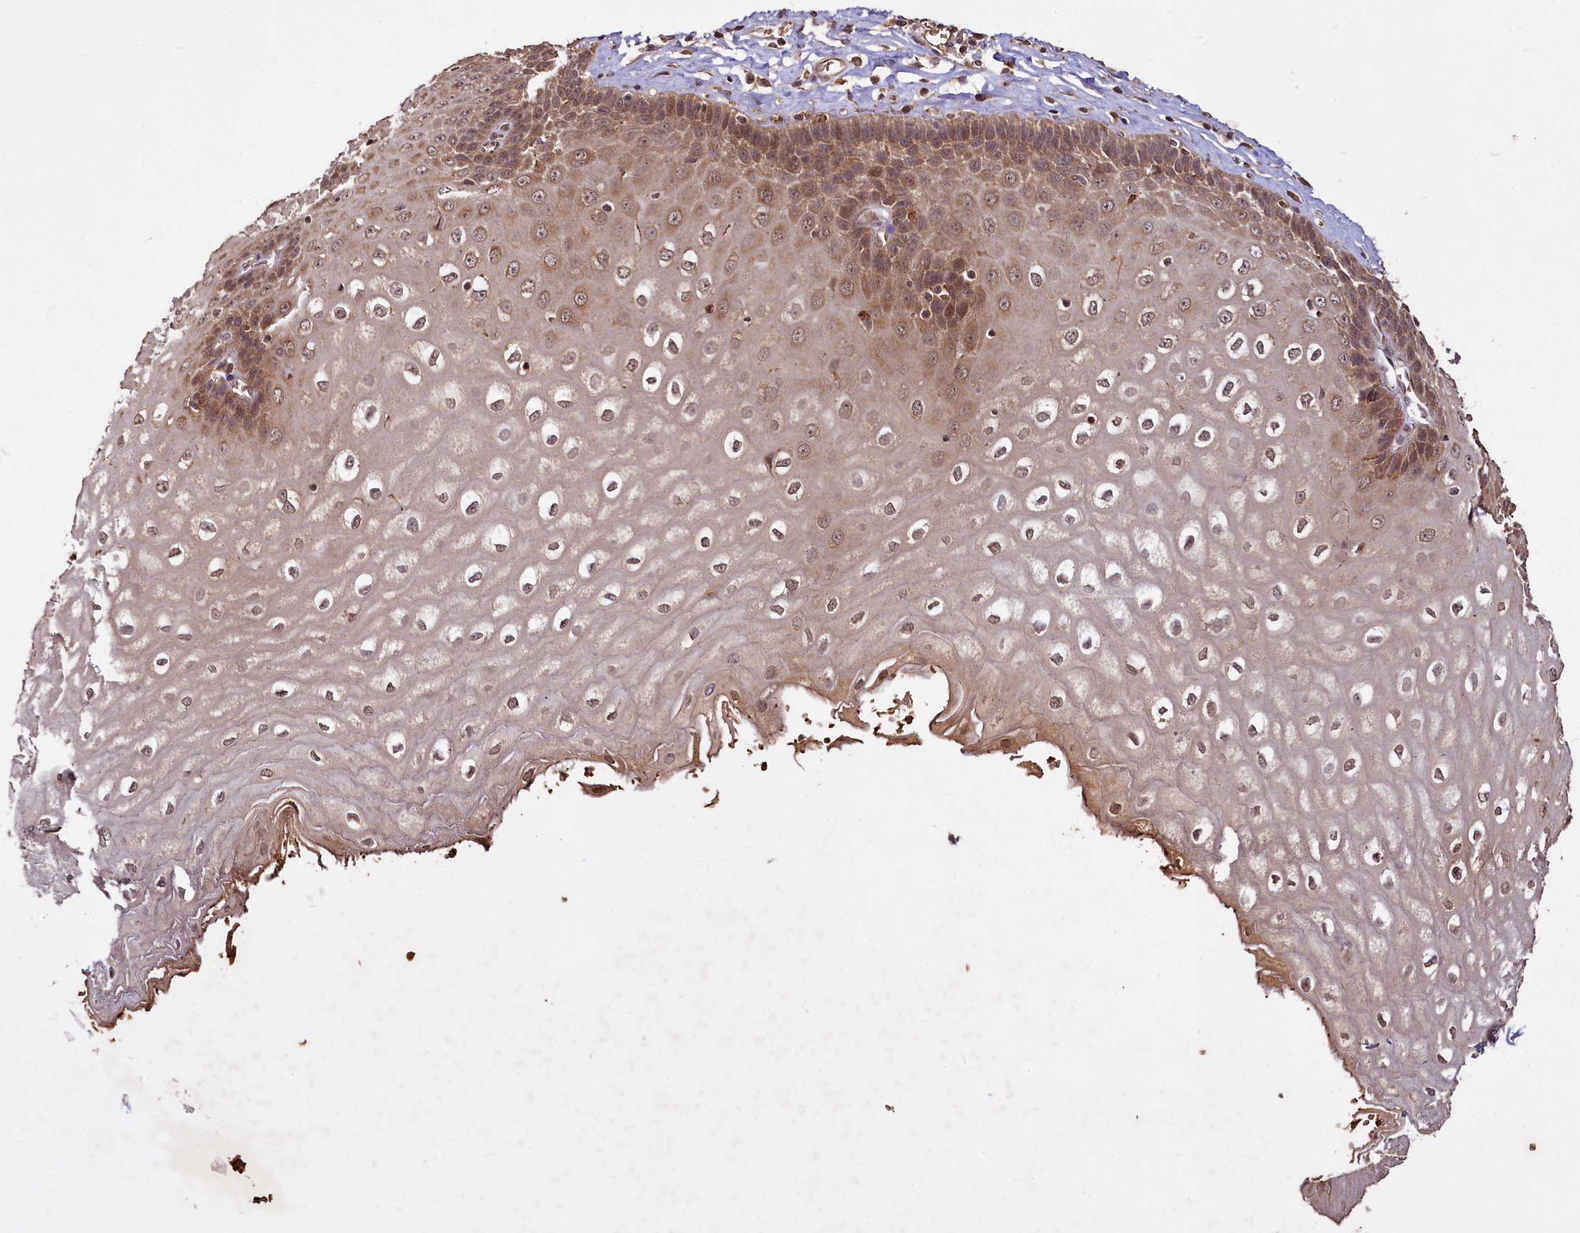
{"staining": {"intensity": "moderate", "quantity": ">75%", "location": "cytoplasmic/membranous,nuclear"}, "tissue": "esophagus", "cell_type": "Squamous epithelial cells", "image_type": "normal", "snomed": [{"axis": "morphology", "description": "Normal tissue, NOS"}, {"axis": "topography", "description": "Esophagus"}], "caption": "Immunohistochemistry of unremarkable esophagus reveals medium levels of moderate cytoplasmic/membranous,nuclear positivity in about >75% of squamous epithelial cells.", "gene": "VPS51", "patient": {"sex": "male", "age": 60}}